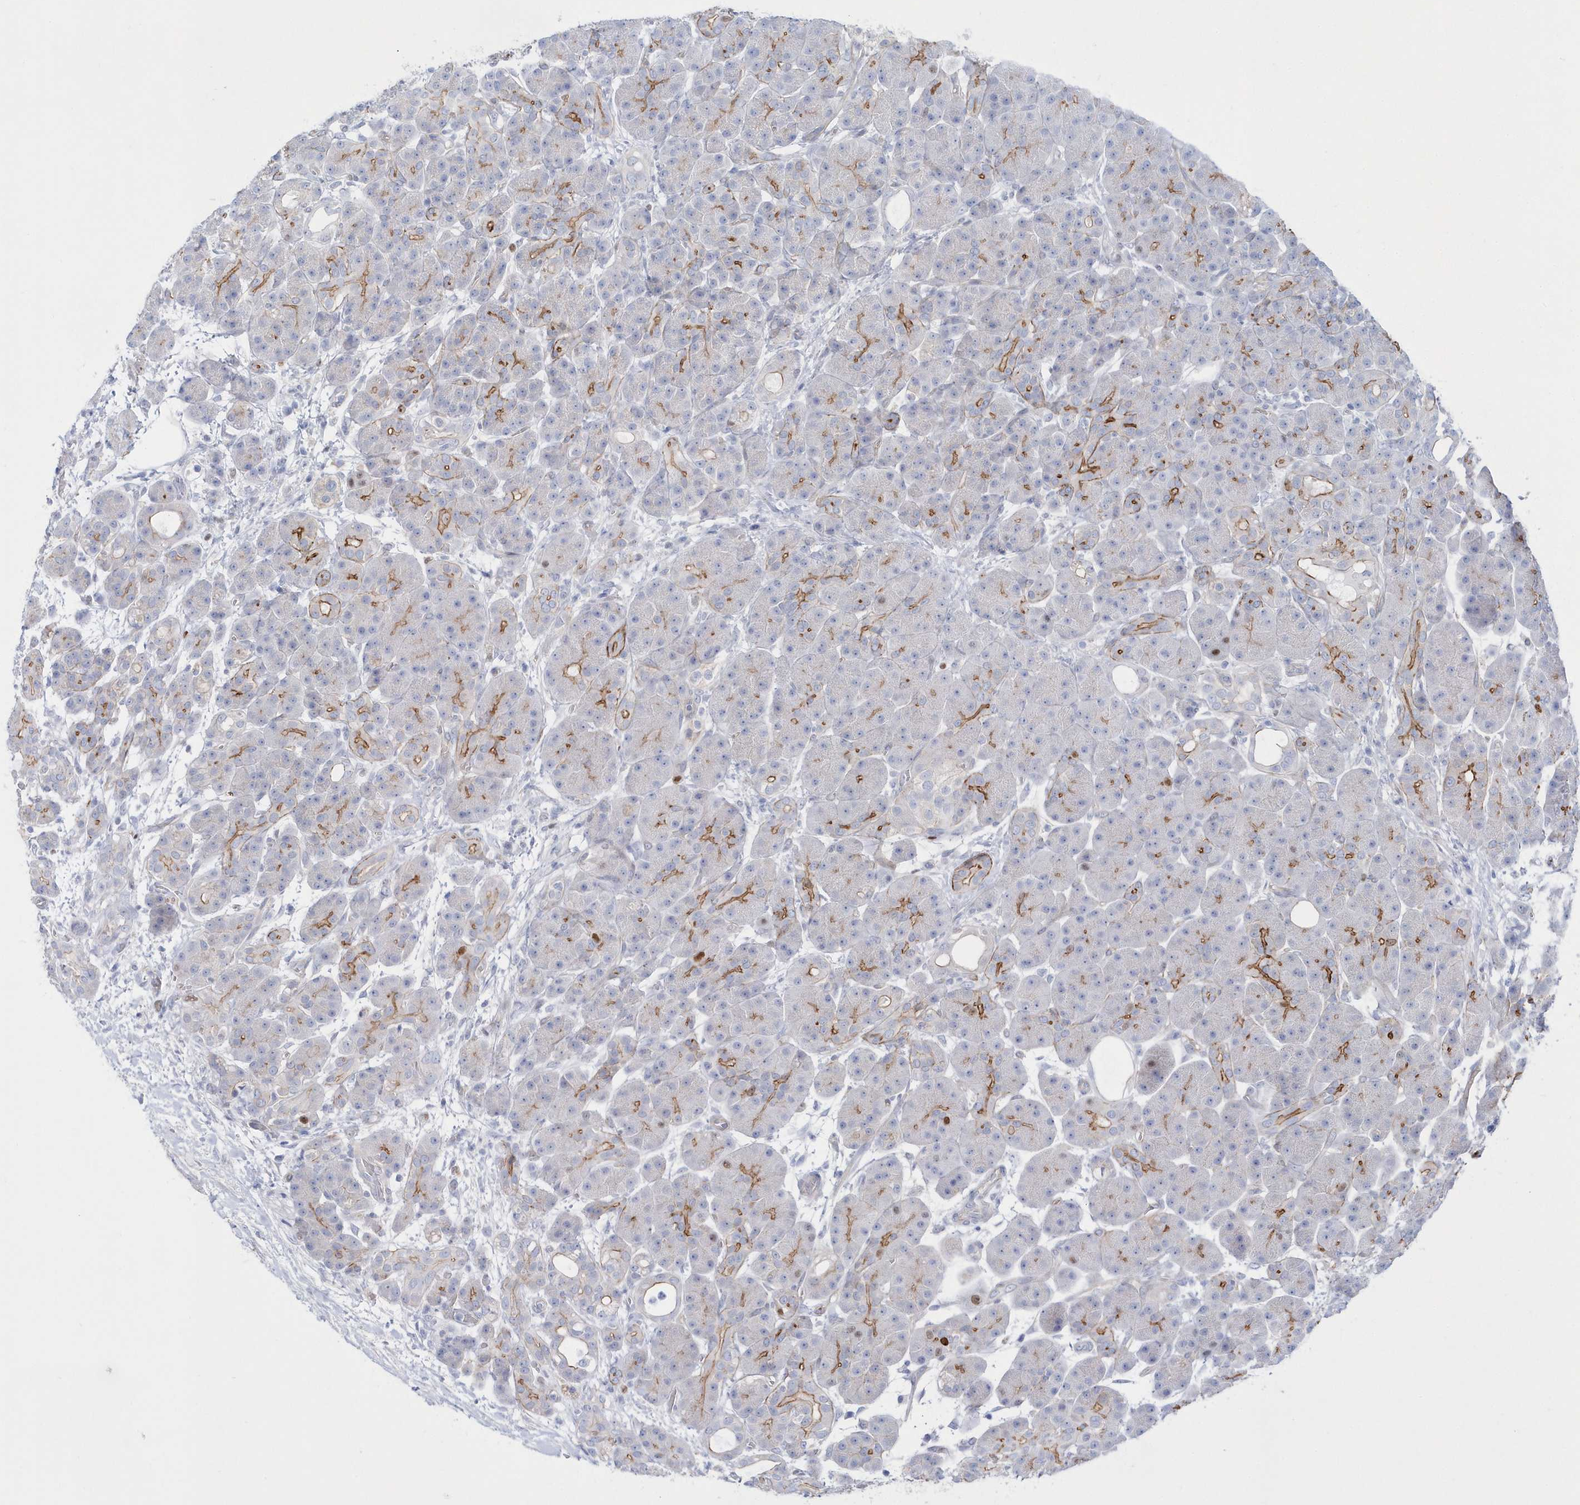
{"staining": {"intensity": "moderate", "quantity": "25%-75%", "location": "cytoplasmic/membranous"}, "tissue": "pancreas", "cell_type": "Exocrine glandular cells", "image_type": "normal", "snomed": [{"axis": "morphology", "description": "Normal tissue, NOS"}, {"axis": "topography", "description": "Pancreas"}], "caption": "Protein staining shows moderate cytoplasmic/membranous staining in approximately 25%-75% of exocrine glandular cells in unremarkable pancreas.", "gene": "TMCO6", "patient": {"sex": "male", "age": 63}}